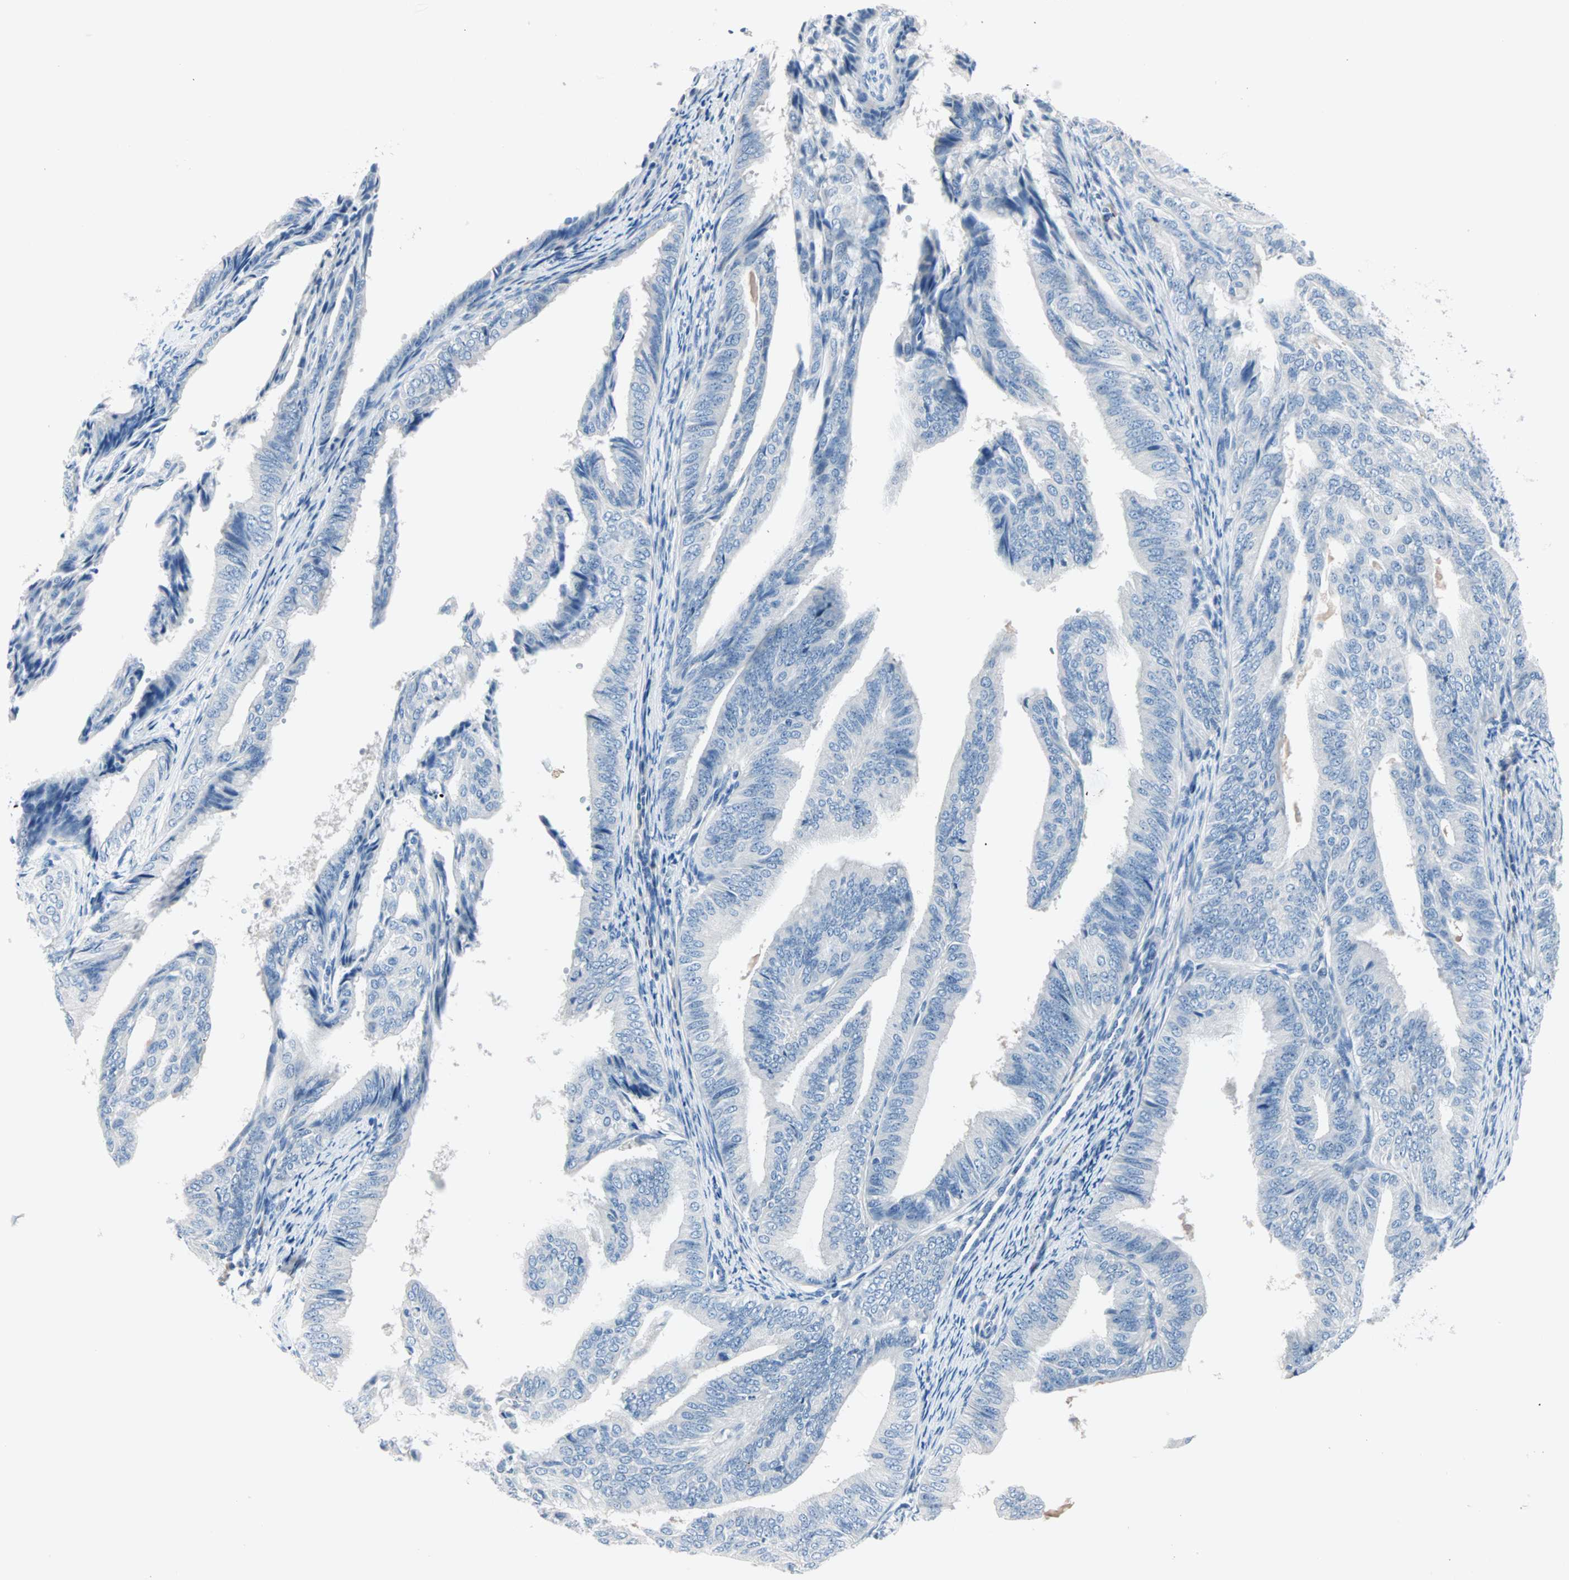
{"staining": {"intensity": "negative", "quantity": "none", "location": "none"}, "tissue": "endometrial cancer", "cell_type": "Tumor cells", "image_type": "cancer", "snomed": [{"axis": "morphology", "description": "Adenocarcinoma, NOS"}, {"axis": "topography", "description": "Endometrium"}], "caption": "Immunohistochemistry micrograph of neoplastic tissue: human endometrial cancer (adenocarcinoma) stained with DAB (3,3'-diaminobenzidine) demonstrates no significant protein expression in tumor cells.", "gene": "NEFH", "patient": {"sex": "female", "age": 58}}